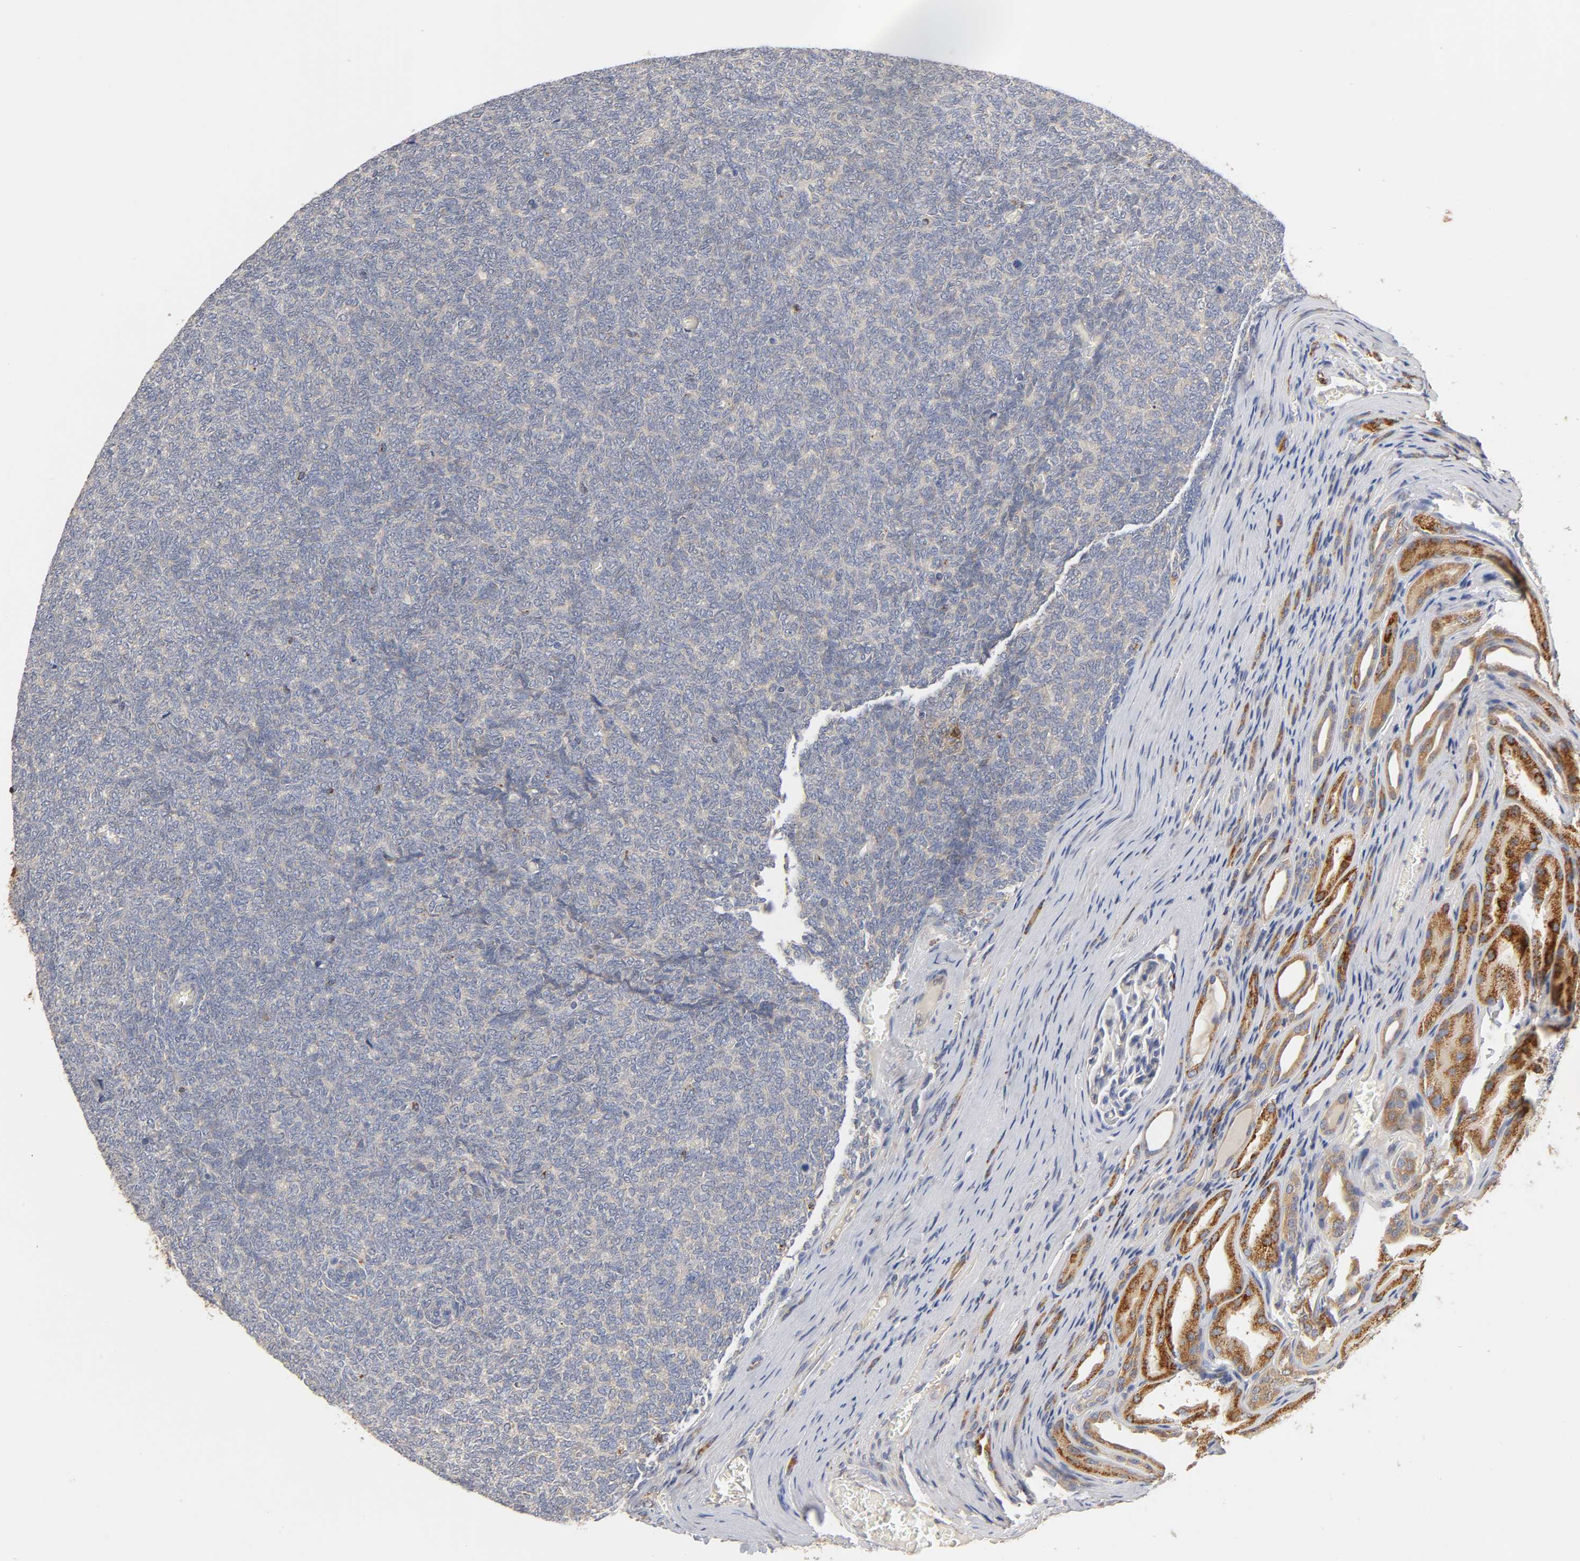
{"staining": {"intensity": "weak", "quantity": "25%-75%", "location": "cytoplasmic/membranous"}, "tissue": "renal cancer", "cell_type": "Tumor cells", "image_type": "cancer", "snomed": [{"axis": "morphology", "description": "Neoplasm, malignant, NOS"}, {"axis": "topography", "description": "Kidney"}], "caption": "A brown stain shows weak cytoplasmic/membranous staining of a protein in human renal cancer (malignant neoplasm) tumor cells.", "gene": "ISG15", "patient": {"sex": "male", "age": 28}}